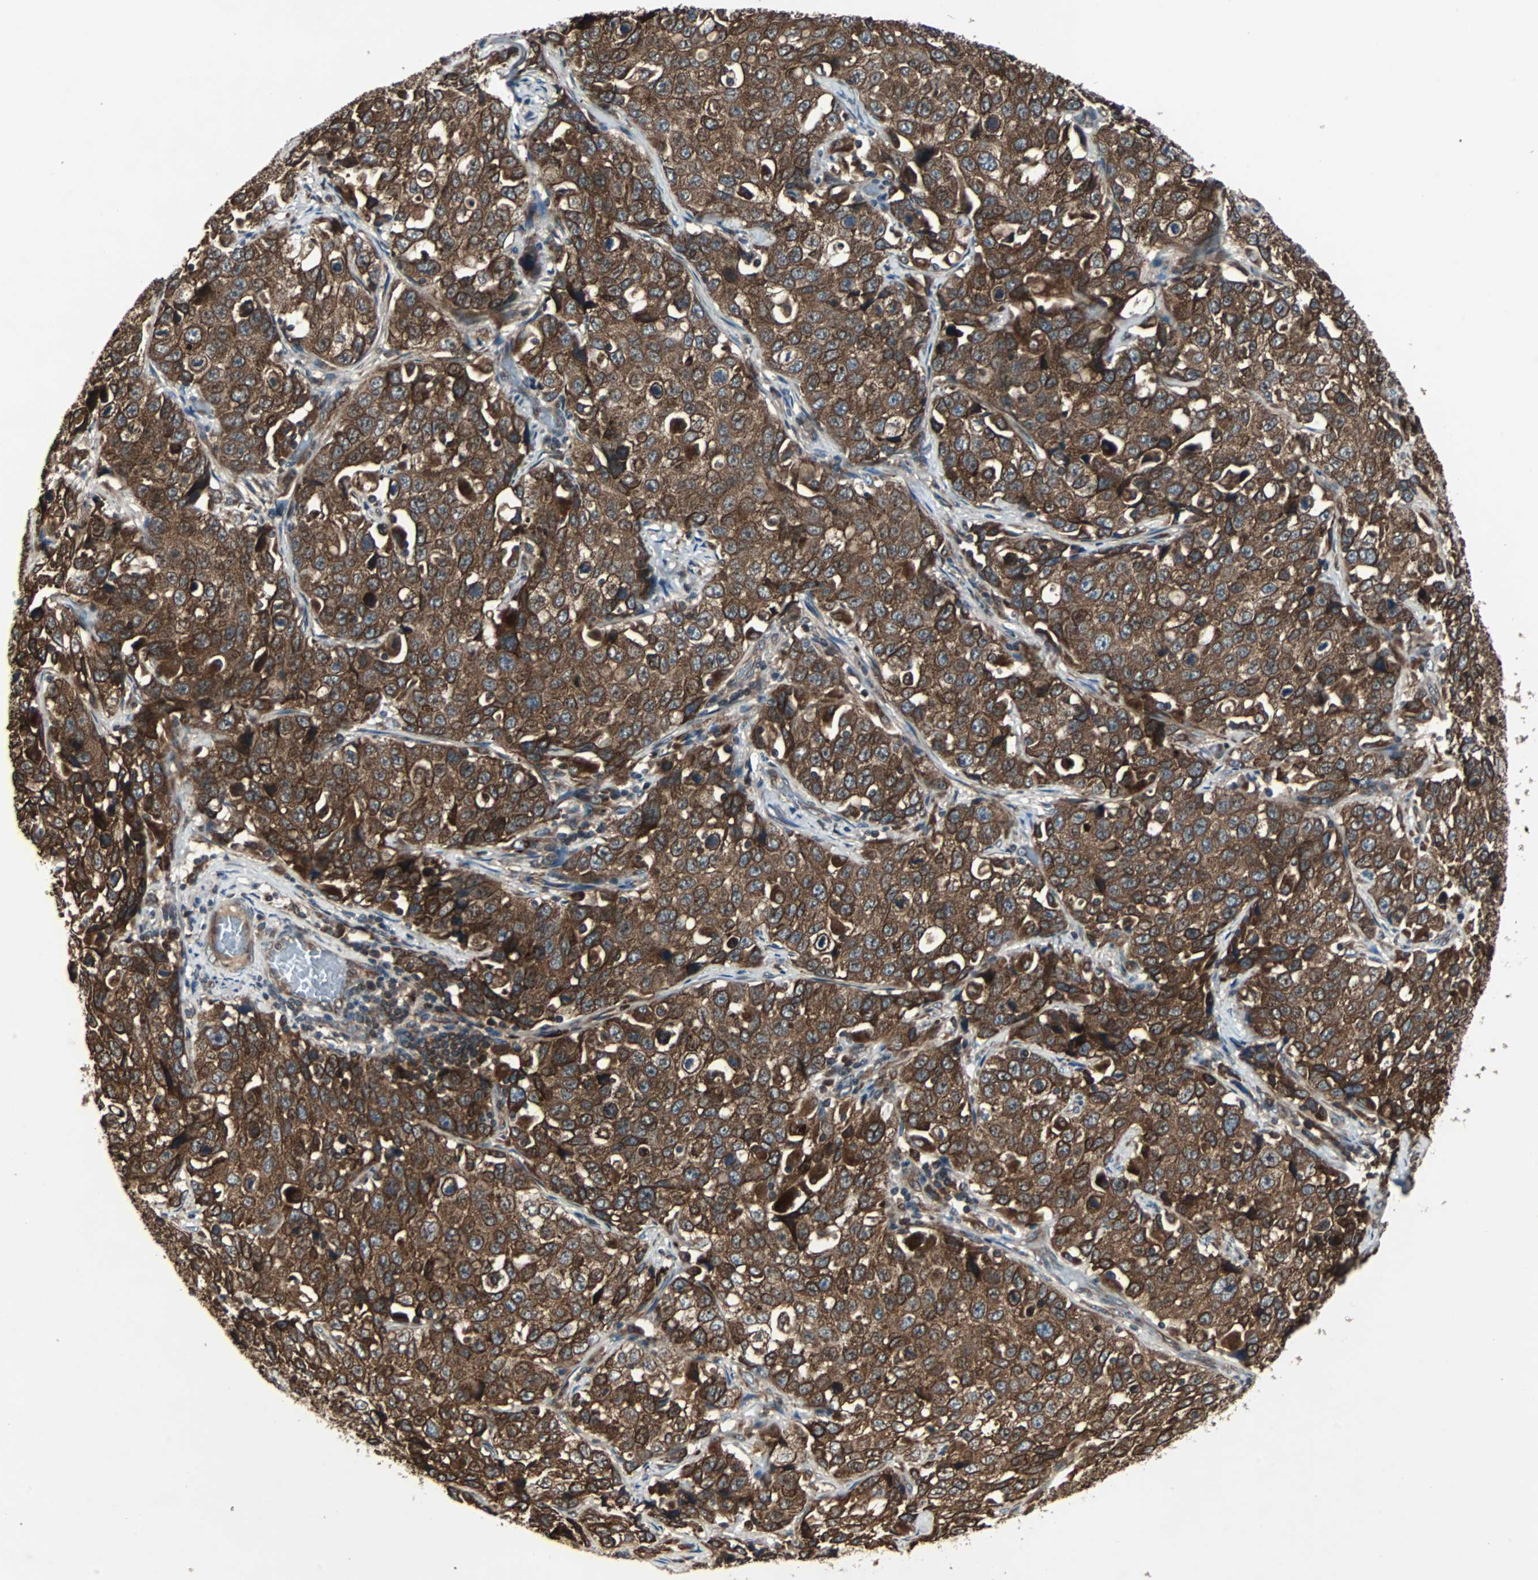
{"staining": {"intensity": "strong", "quantity": ">75%", "location": "cytoplasmic/membranous"}, "tissue": "stomach cancer", "cell_type": "Tumor cells", "image_type": "cancer", "snomed": [{"axis": "morphology", "description": "Normal tissue, NOS"}, {"axis": "morphology", "description": "Adenocarcinoma, NOS"}, {"axis": "topography", "description": "Stomach"}], "caption": "Adenocarcinoma (stomach) was stained to show a protein in brown. There is high levels of strong cytoplasmic/membranous positivity in about >75% of tumor cells.", "gene": "RAB7A", "patient": {"sex": "male", "age": 48}}